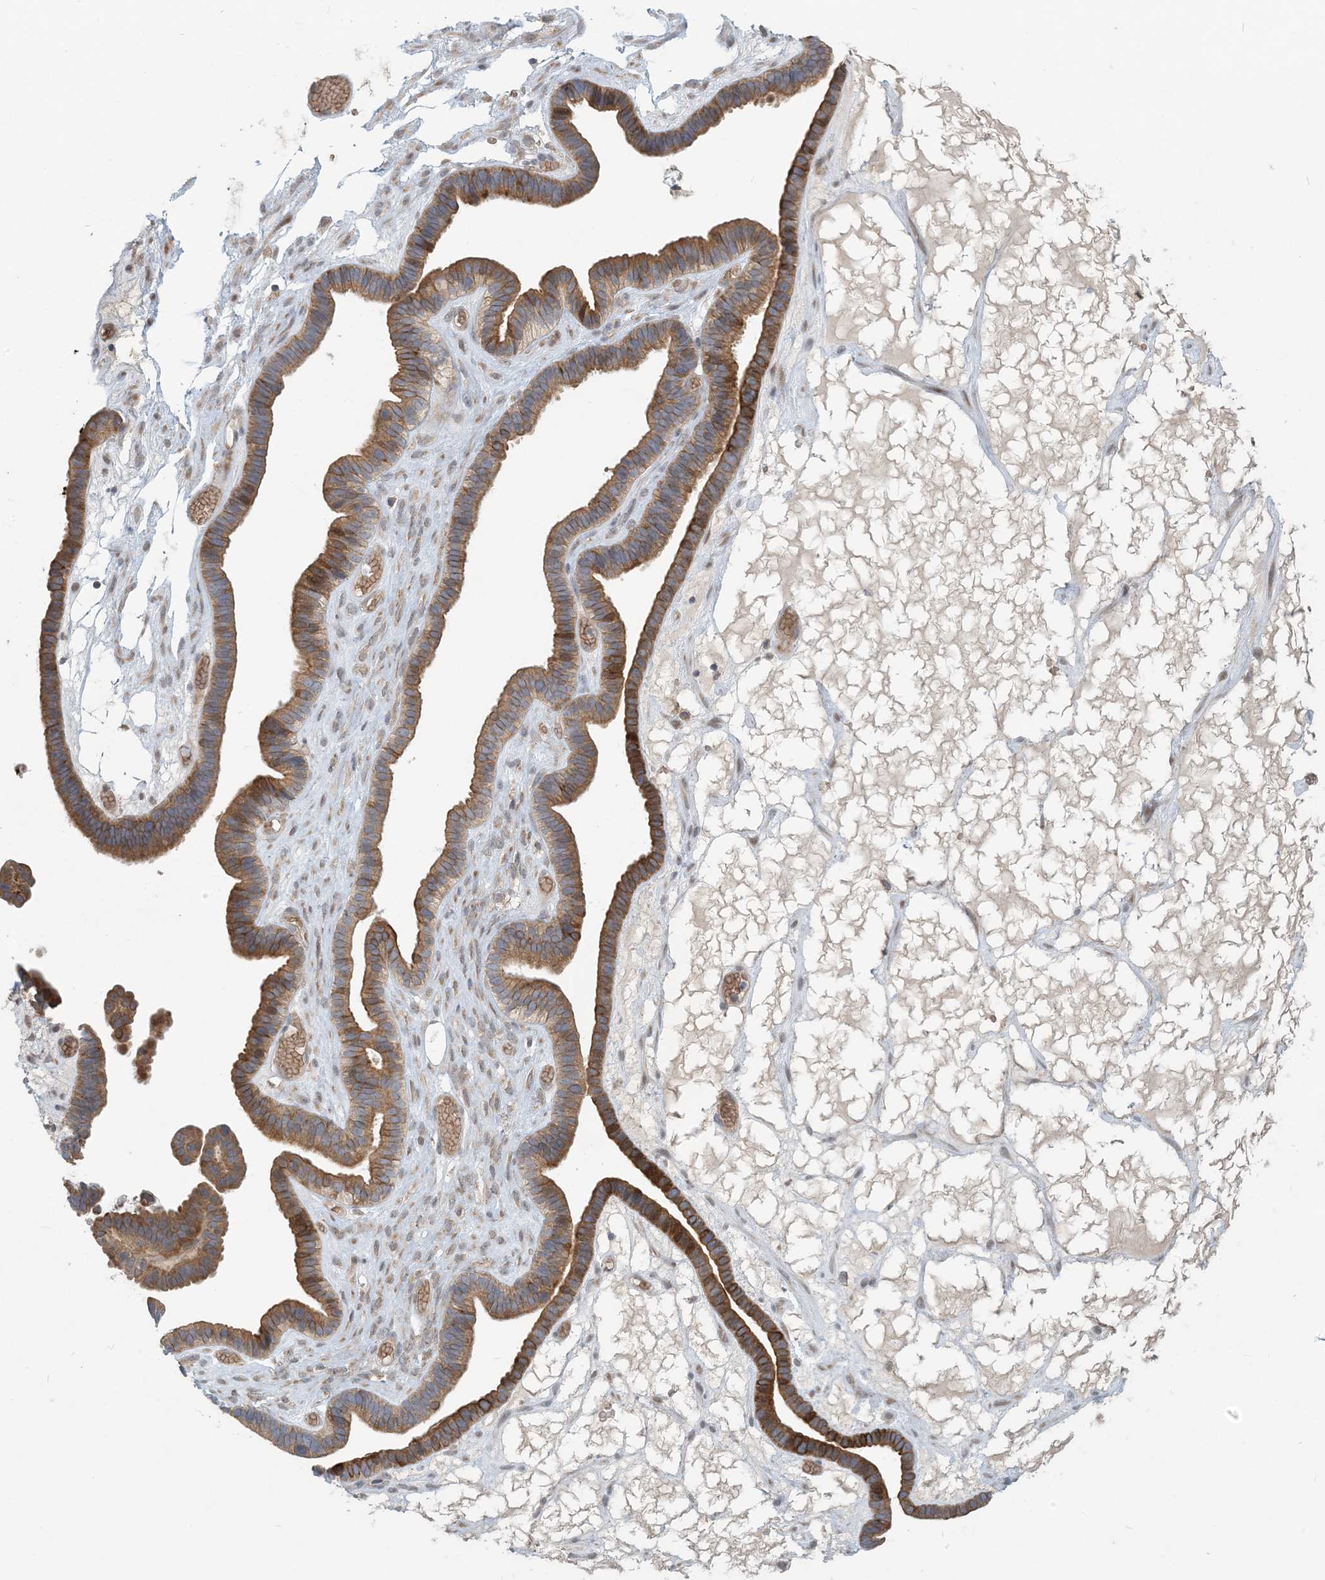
{"staining": {"intensity": "moderate", "quantity": ">75%", "location": "cytoplasmic/membranous"}, "tissue": "ovarian cancer", "cell_type": "Tumor cells", "image_type": "cancer", "snomed": [{"axis": "morphology", "description": "Cystadenocarcinoma, serous, NOS"}, {"axis": "topography", "description": "Ovary"}], "caption": "Serous cystadenocarcinoma (ovarian) was stained to show a protein in brown. There is medium levels of moderate cytoplasmic/membranous staining in about >75% of tumor cells.", "gene": "PUSL1", "patient": {"sex": "female", "age": 56}}